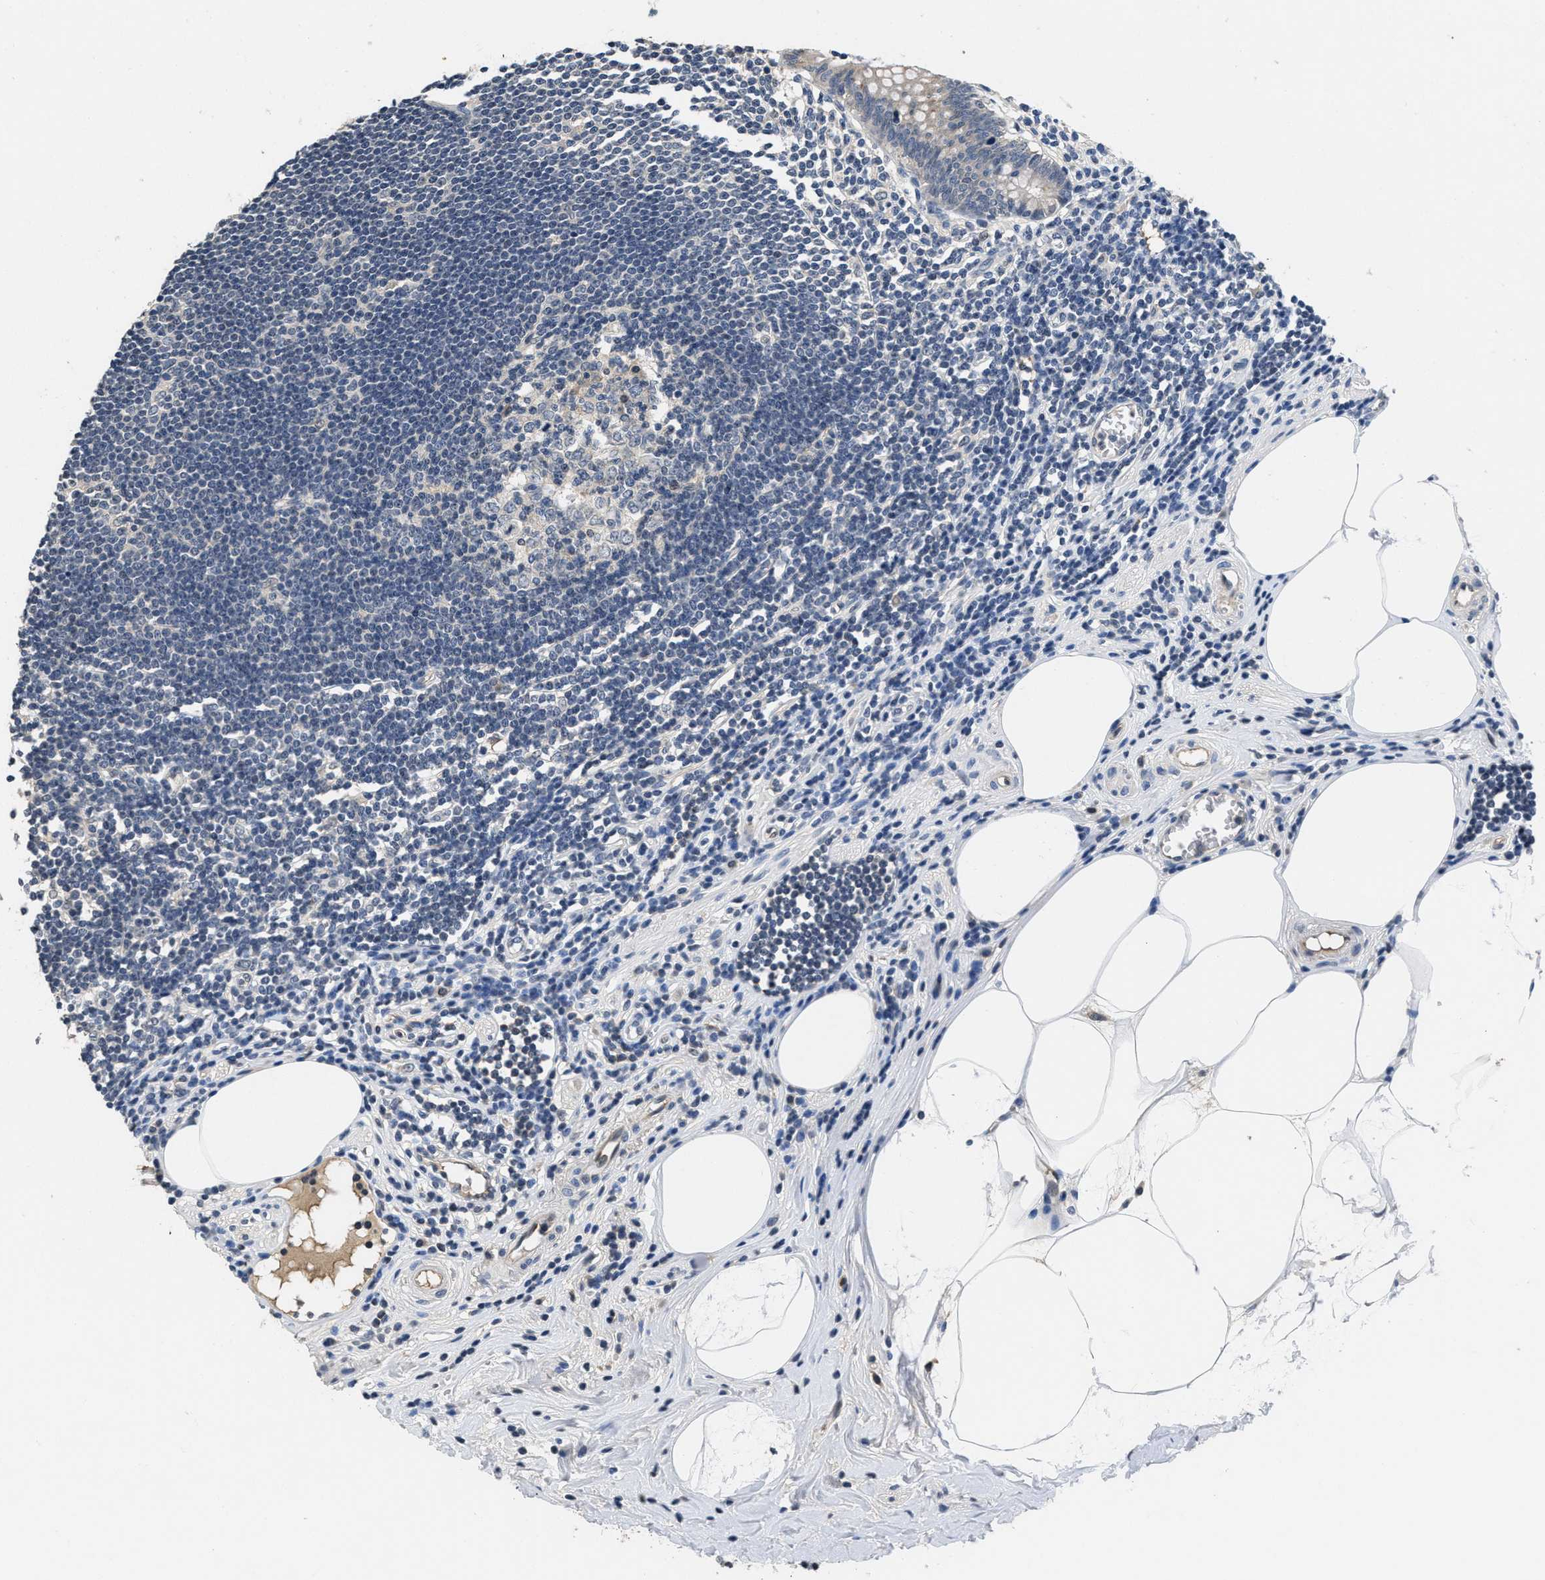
{"staining": {"intensity": "strong", "quantity": "25%-75%", "location": "cytoplasmic/membranous"}, "tissue": "appendix", "cell_type": "Glandular cells", "image_type": "normal", "snomed": [{"axis": "morphology", "description": "Normal tissue, NOS"}, {"axis": "topography", "description": "Appendix"}], "caption": "This micrograph demonstrates immunohistochemistry staining of normal appendix, with high strong cytoplasmic/membranous expression in about 25%-75% of glandular cells.", "gene": "ANGPT1", "patient": {"sex": "female", "age": 50}}